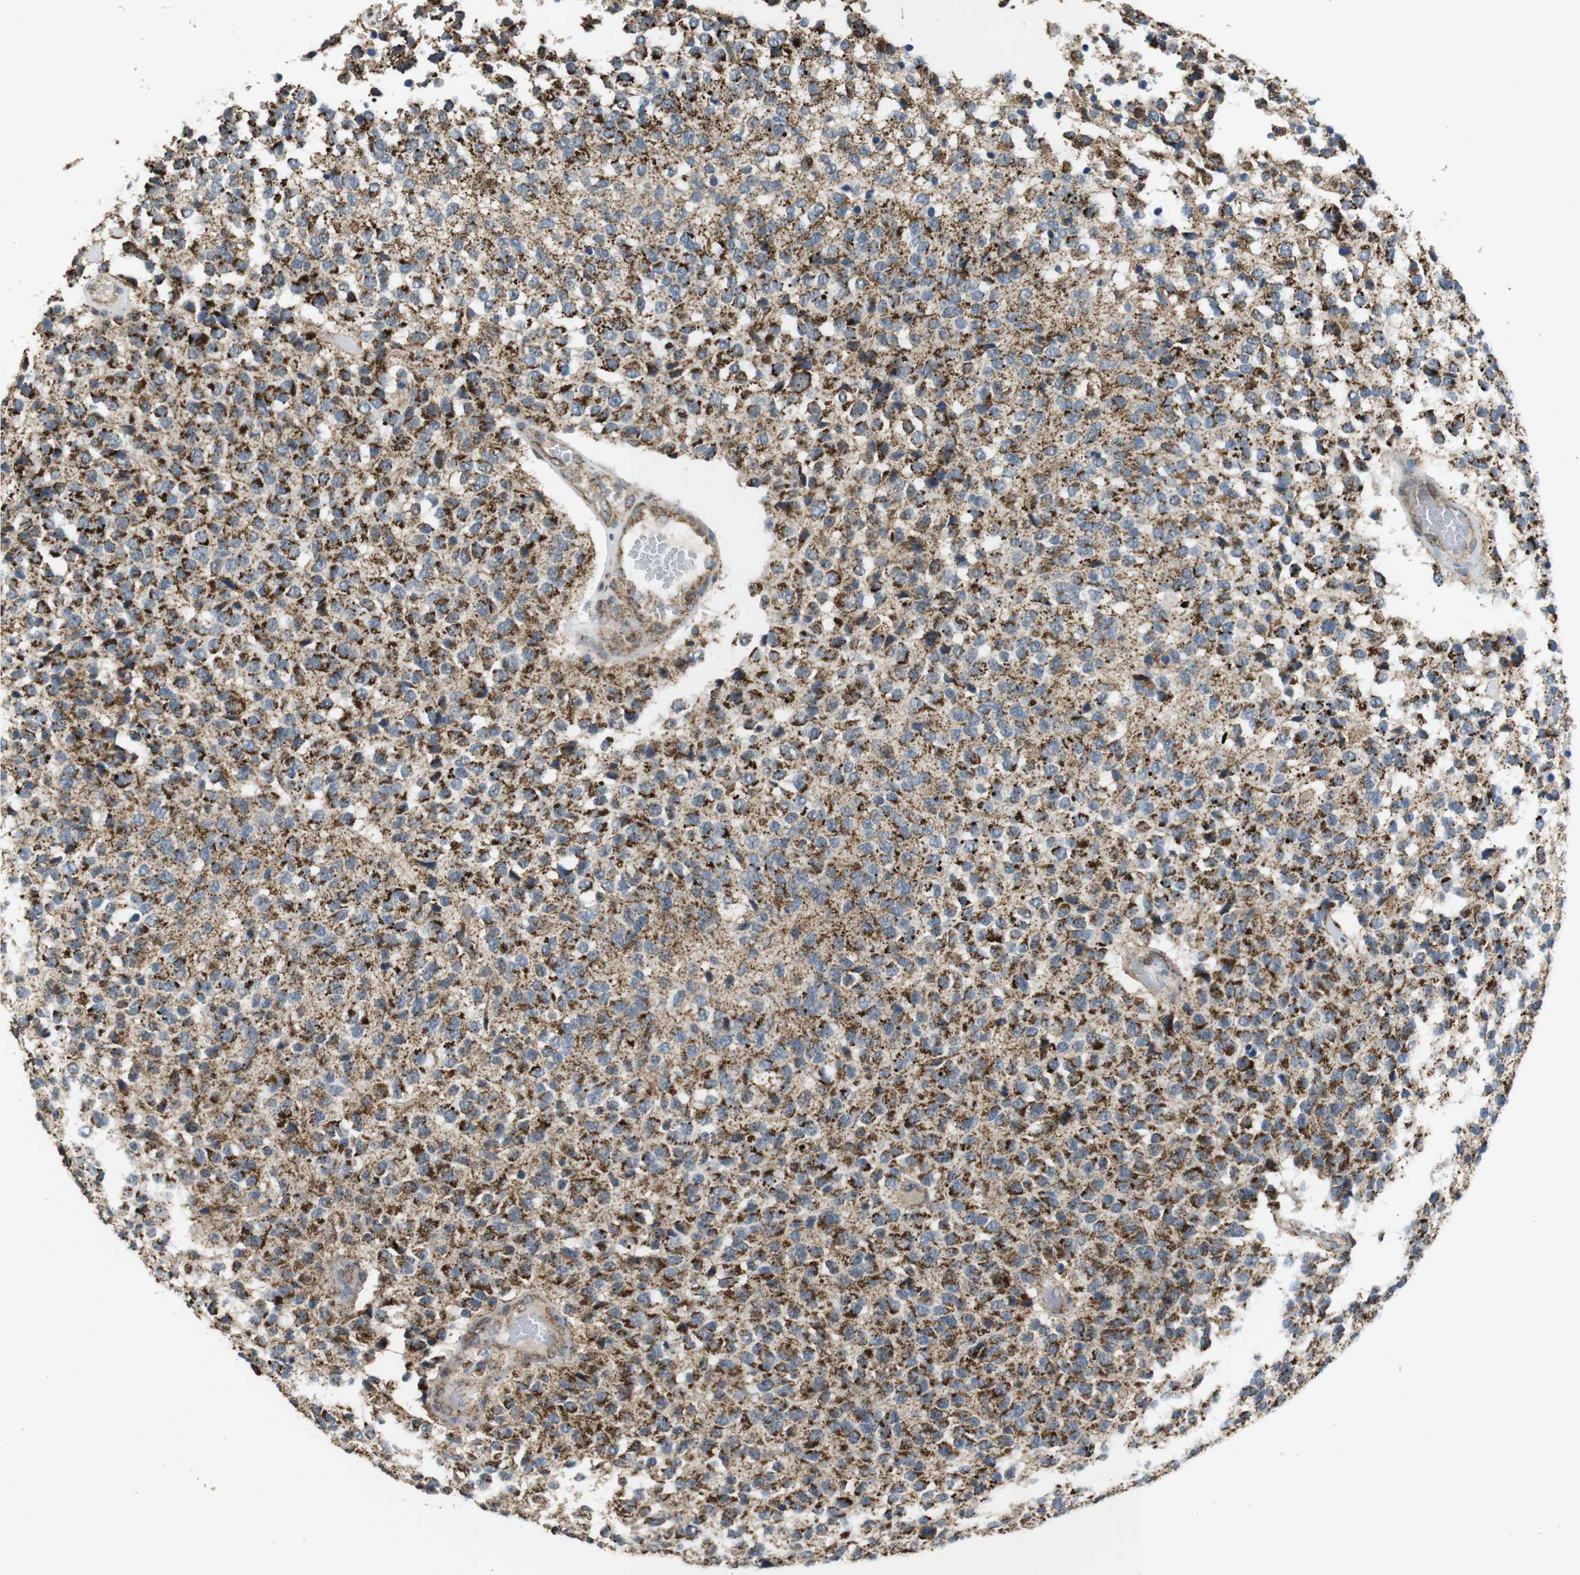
{"staining": {"intensity": "moderate", "quantity": ">75%", "location": "cytoplasmic/membranous"}, "tissue": "glioma", "cell_type": "Tumor cells", "image_type": "cancer", "snomed": [{"axis": "morphology", "description": "Glioma, malignant, High grade"}, {"axis": "topography", "description": "pancreas cauda"}], "caption": "A brown stain labels moderate cytoplasmic/membranous expression of a protein in human glioma tumor cells.", "gene": "CALHM2", "patient": {"sex": "male", "age": 60}}